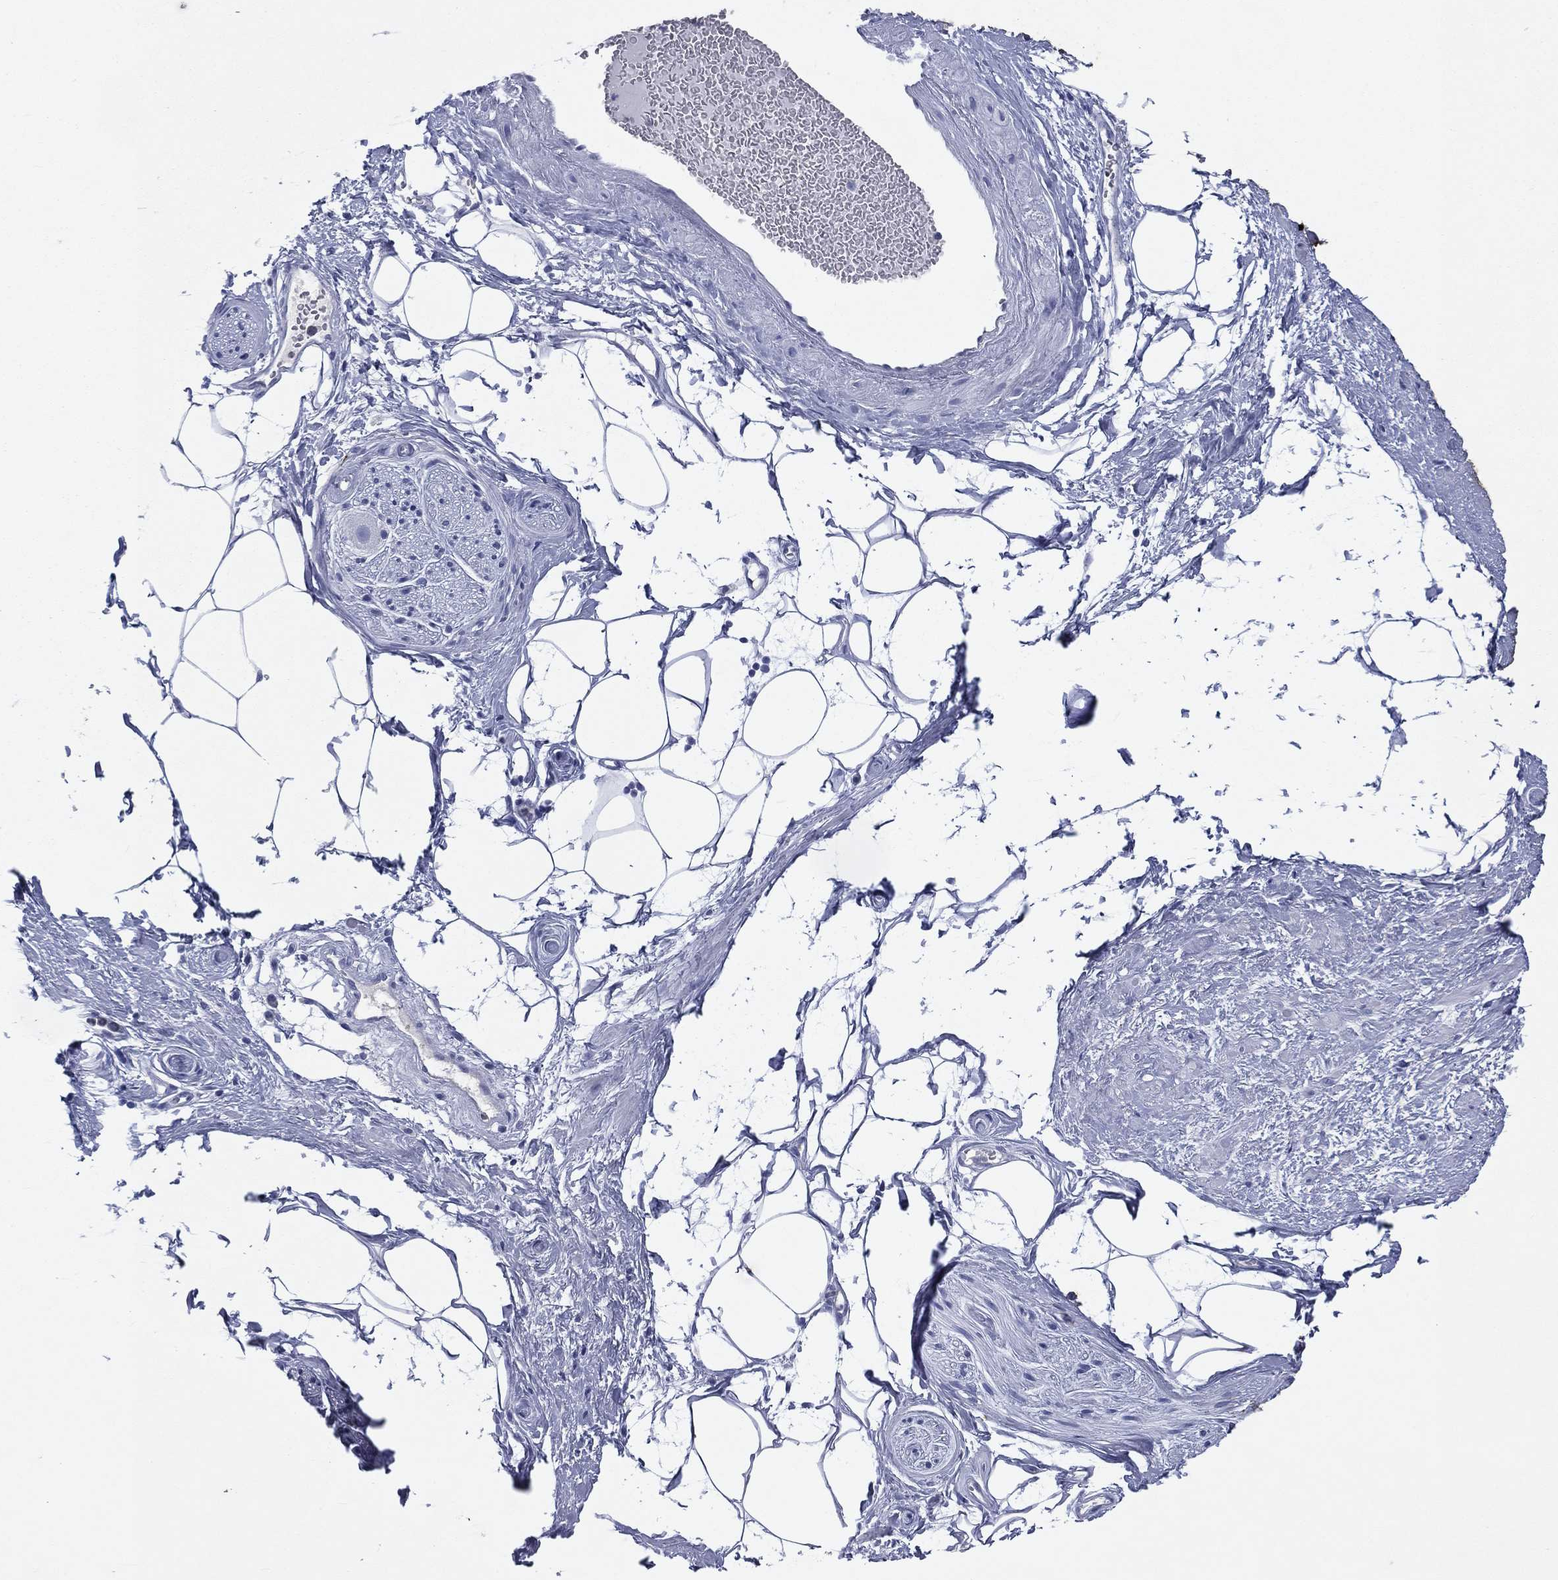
{"staining": {"intensity": "negative", "quantity": "none", "location": "none"}, "tissue": "adipose tissue", "cell_type": "Adipocytes", "image_type": "normal", "snomed": [{"axis": "morphology", "description": "Normal tissue, NOS"}, {"axis": "topography", "description": "Prostate"}, {"axis": "topography", "description": "Peripheral nerve tissue"}], "caption": "Adipocytes are negative for brown protein staining in unremarkable adipose tissue. Nuclei are stained in blue.", "gene": "KRT7", "patient": {"sex": "male", "age": 57}}